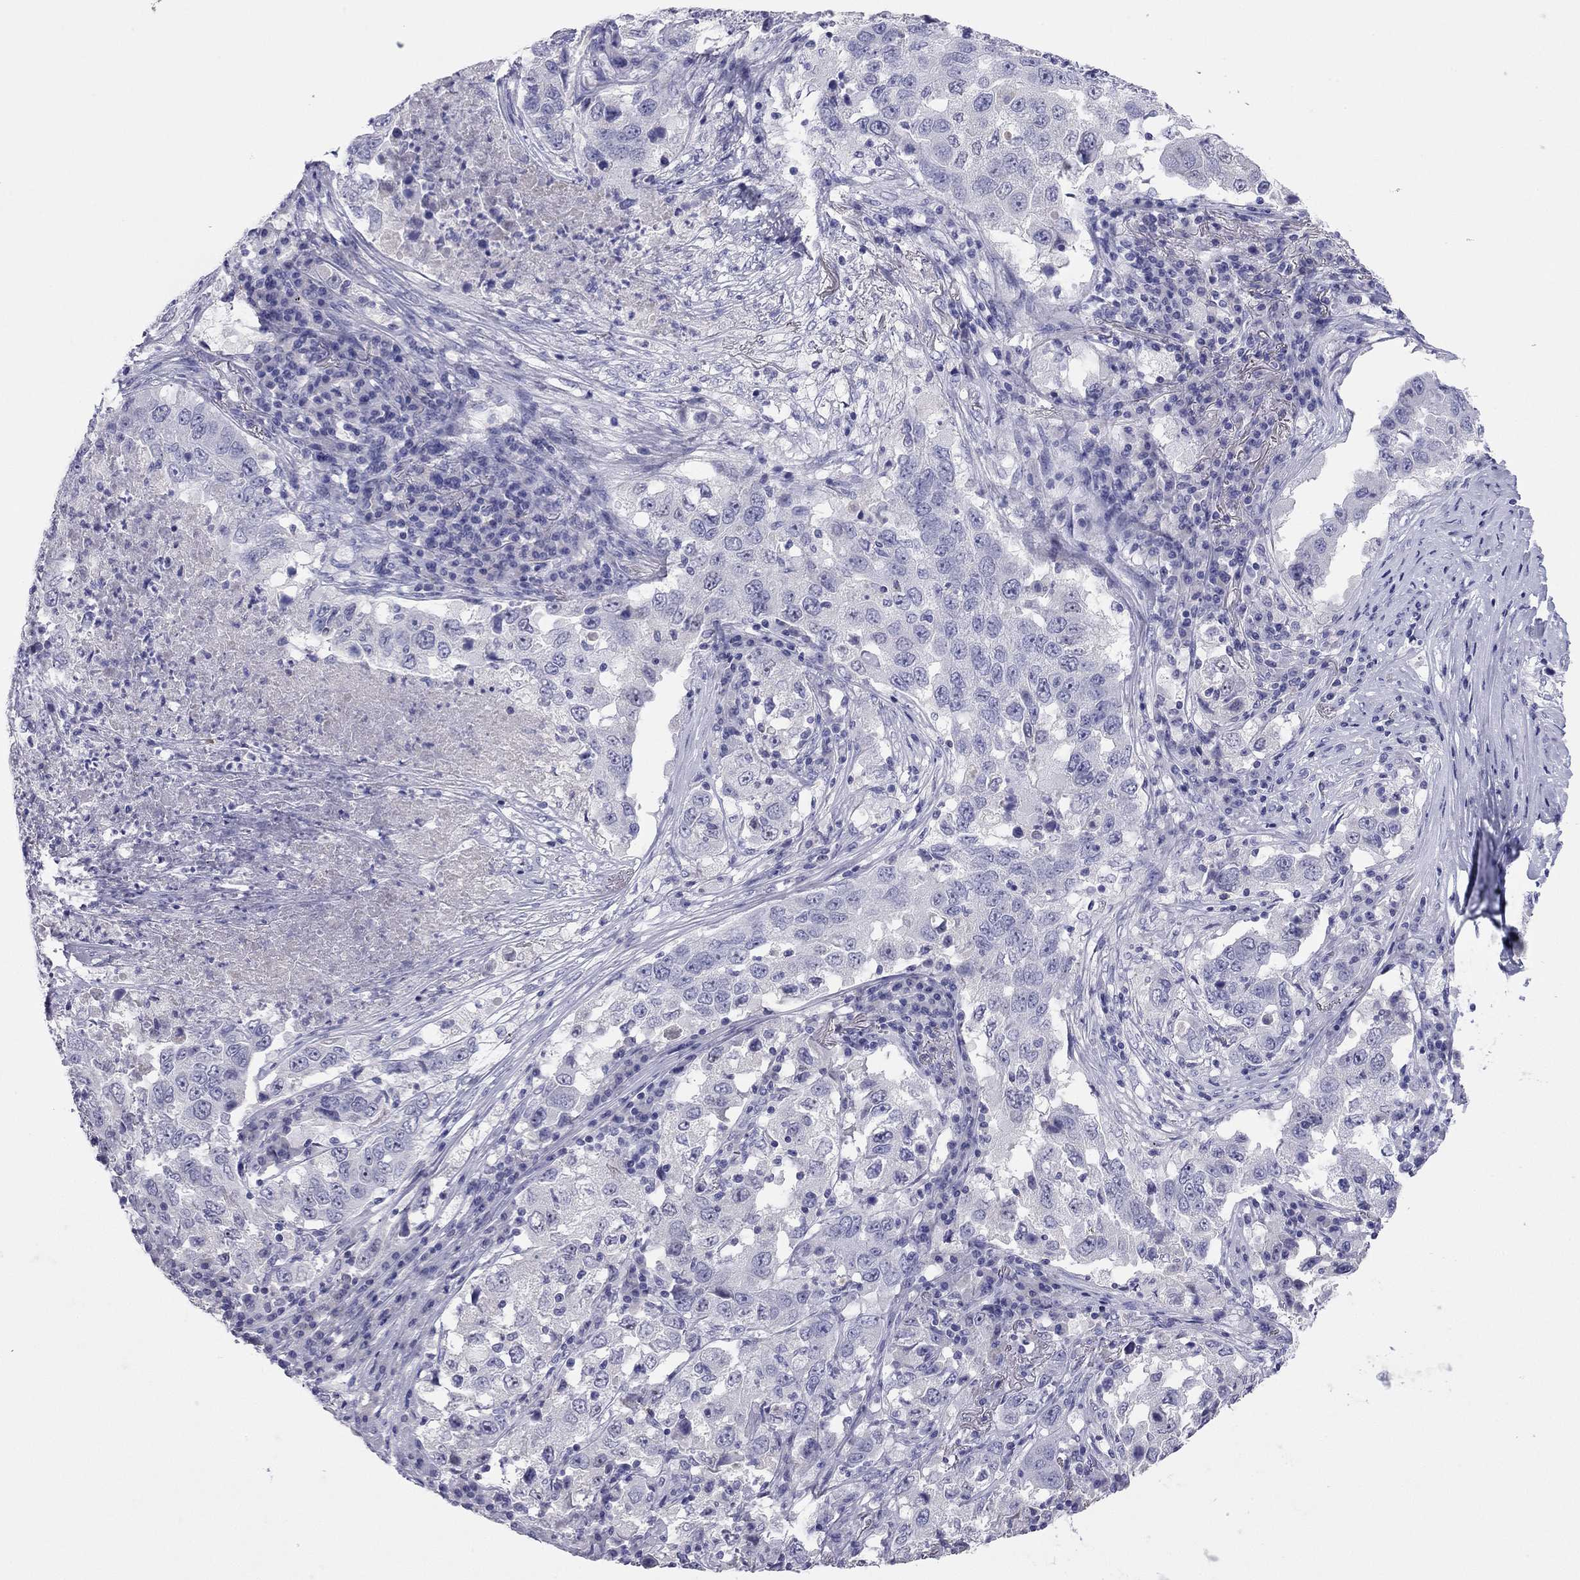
{"staining": {"intensity": "negative", "quantity": "none", "location": "none"}, "tissue": "lung cancer", "cell_type": "Tumor cells", "image_type": "cancer", "snomed": [{"axis": "morphology", "description": "Adenocarcinoma, NOS"}, {"axis": "topography", "description": "Lung"}], "caption": "DAB immunohistochemical staining of human lung cancer (adenocarcinoma) displays no significant positivity in tumor cells.", "gene": "ODF4", "patient": {"sex": "male", "age": 73}}